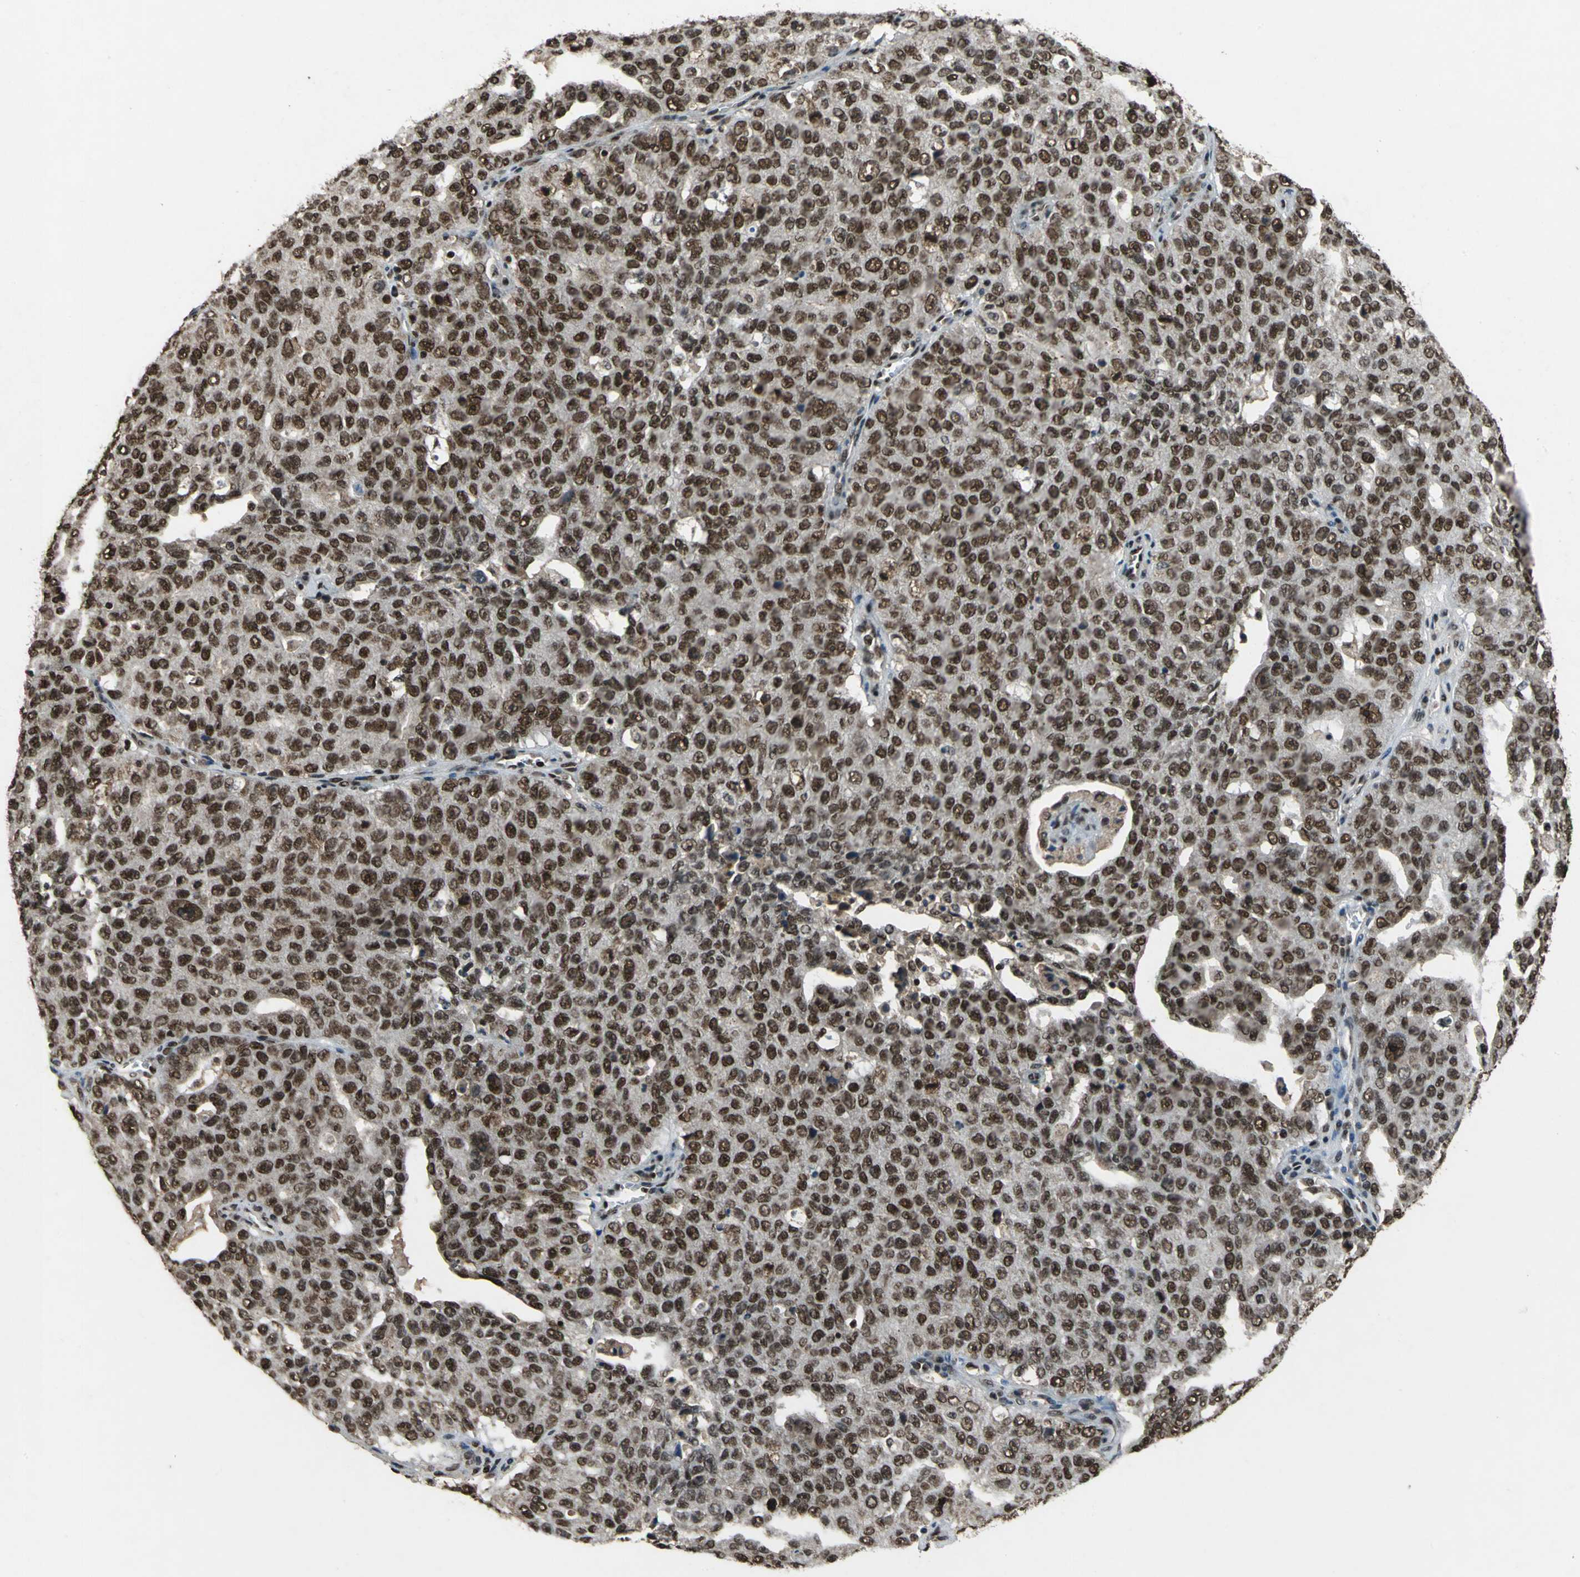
{"staining": {"intensity": "strong", "quantity": ">75%", "location": "nuclear"}, "tissue": "ovarian cancer", "cell_type": "Tumor cells", "image_type": "cancer", "snomed": [{"axis": "morphology", "description": "Carcinoma, endometroid"}, {"axis": "topography", "description": "Ovary"}], "caption": "IHC of ovarian cancer demonstrates high levels of strong nuclear expression in about >75% of tumor cells.", "gene": "MTA2", "patient": {"sex": "female", "age": 62}}